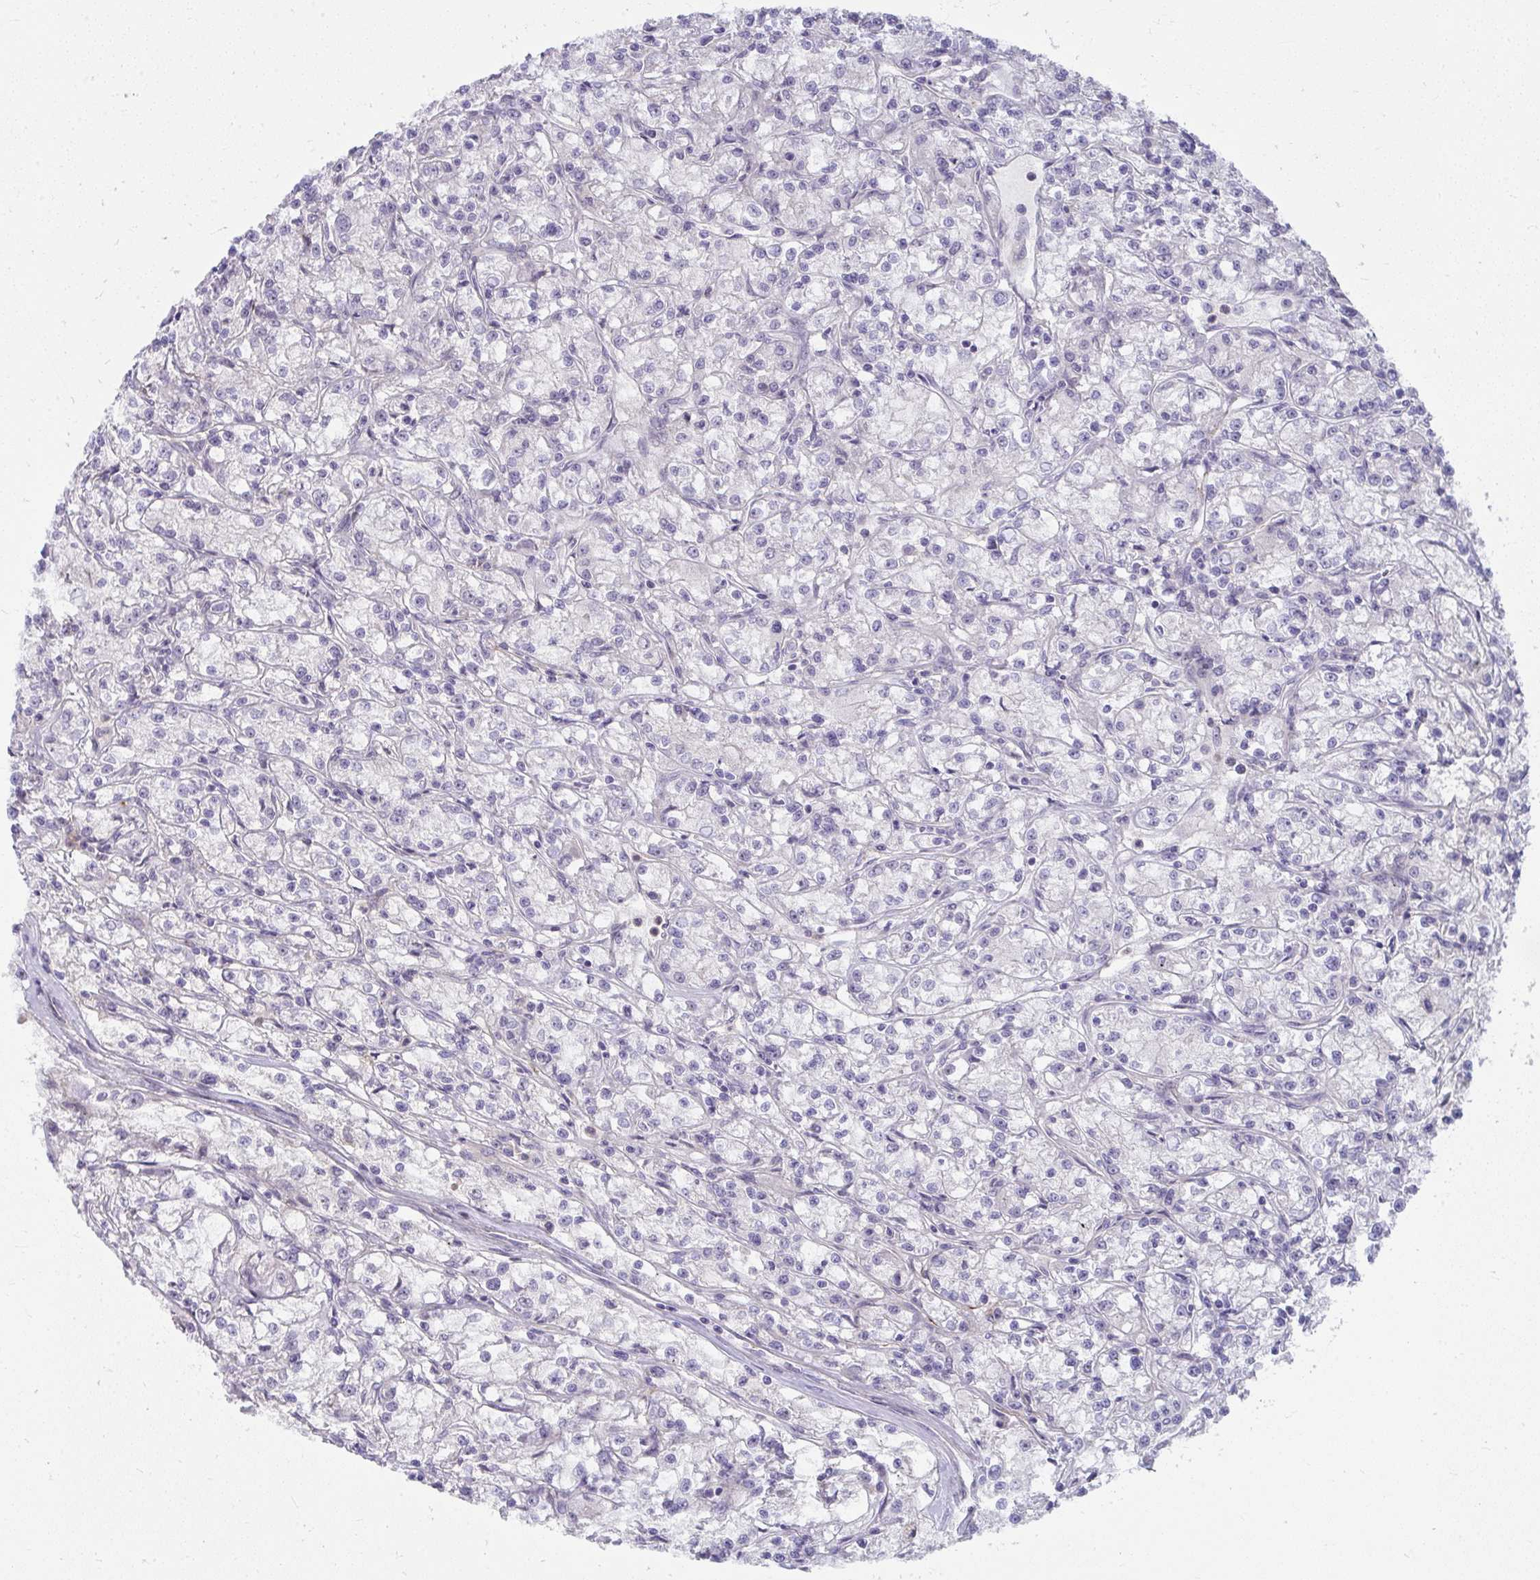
{"staining": {"intensity": "negative", "quantity": "none", "location": "none"}, "tissue": "renal cancer", "cell_type": "Tumor cells", "image_type": "cancer", "snomed": [{"axis": "morphology", "description": "Adenocarcinoma, NOS"}, {"axis": "topography", "description": "Kidney"}], "caption": "Image shows no protein positivity in tumor cells of renal adenocarcinoma tissue. Nuclei are stained in blue.", "gene": "MUS81", "patient": {"sex": "female", "age": 59}}